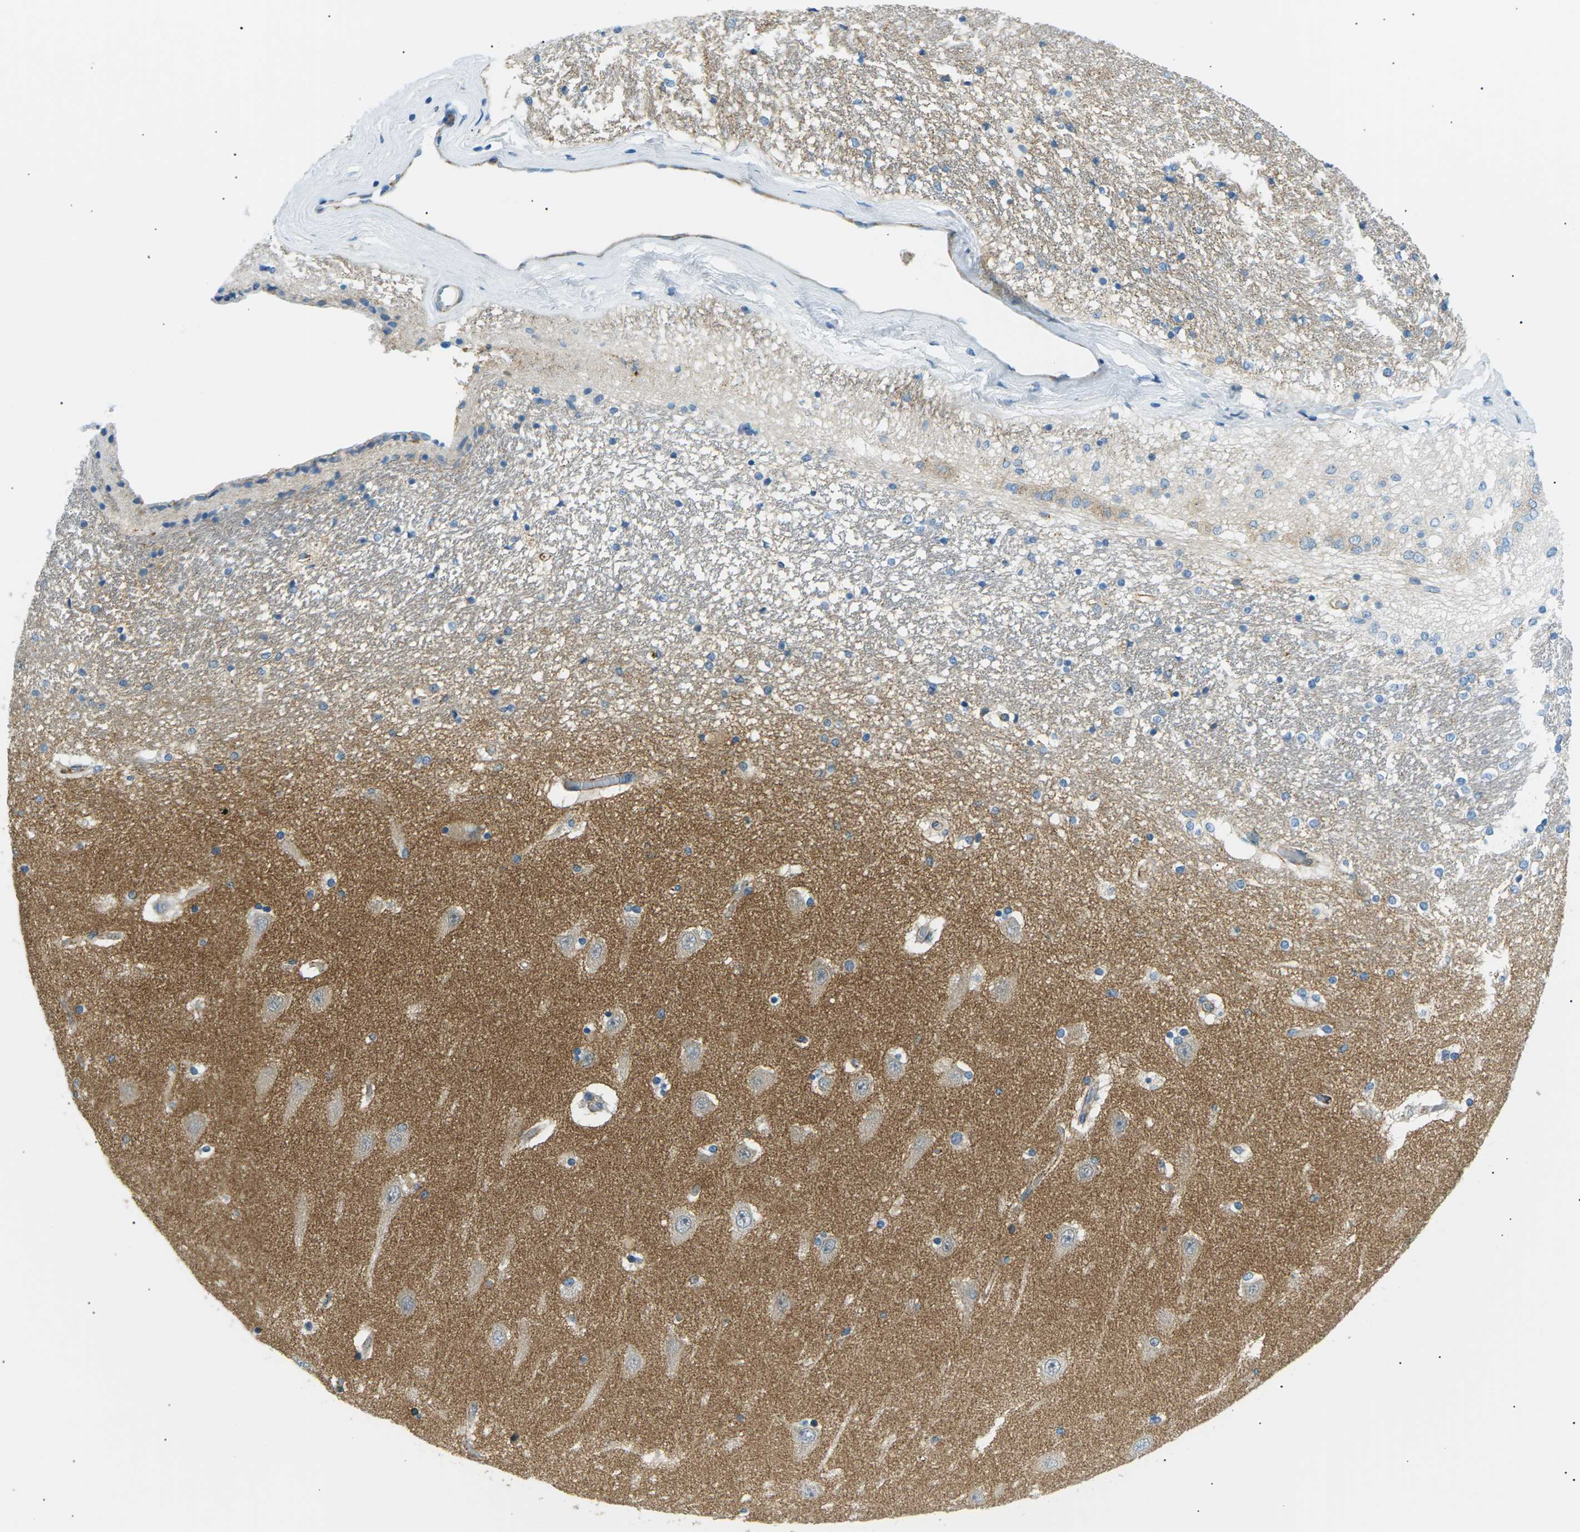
{"staining": {"intensity": "weak", "quantity": "<25%", "location": "cytoplasmic/membranous"}, "tissue": "hippocampus", "cell_type": "Glial cells", "image_type": "normal", "snomed": [{"axis": "morphology", "description": "Normal tissue, NOS"}, {"axis": "topography", "description": "Hippocampus"}], "caption": "This is an immunohistochemistry micrograph of normal human hippocampus. There is no staining in glial cells.", "gene": "SEPTIN5", "patient": {"sex": "female", "age": 54}}